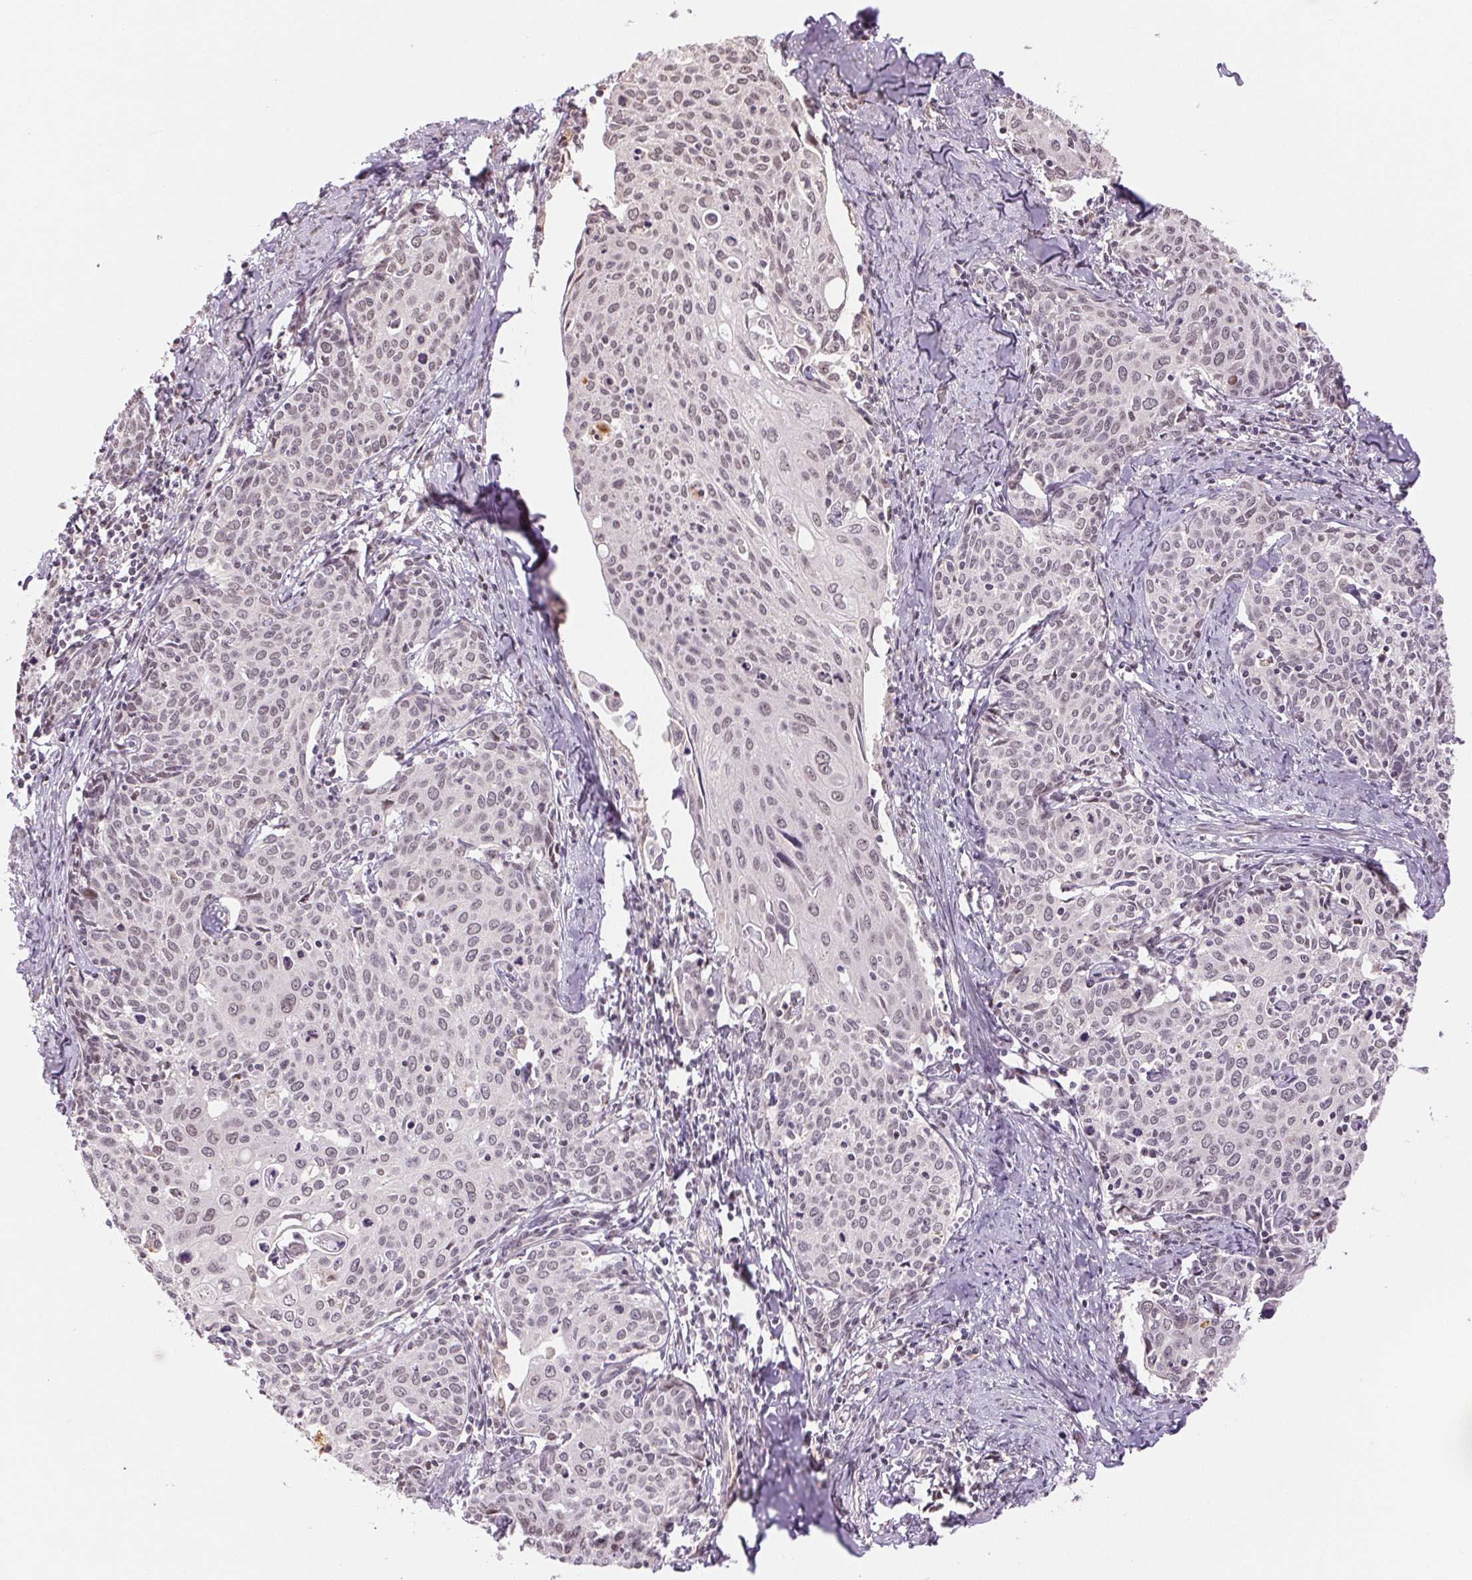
{"staining": {"intensity": "weak", "quantity": "25%-75%", "location": "nuclear"}, "tissue": "cervical cancer", "cell_type": "Tumor cells", "image_type": "cancer", "snomed": [{"axis": "morphology", "description": "Squamous cell carcinoma, NOS"}, {"axis": "topography", "description": "Cervix"}], "caption": "The immunohistochemical stain labels weak nuclear staining in tumor cells of squamous cell carcinoma (cervical) tissue.", "gene": "GRHL3", "patient": {"sex": "female", "age": 62}}